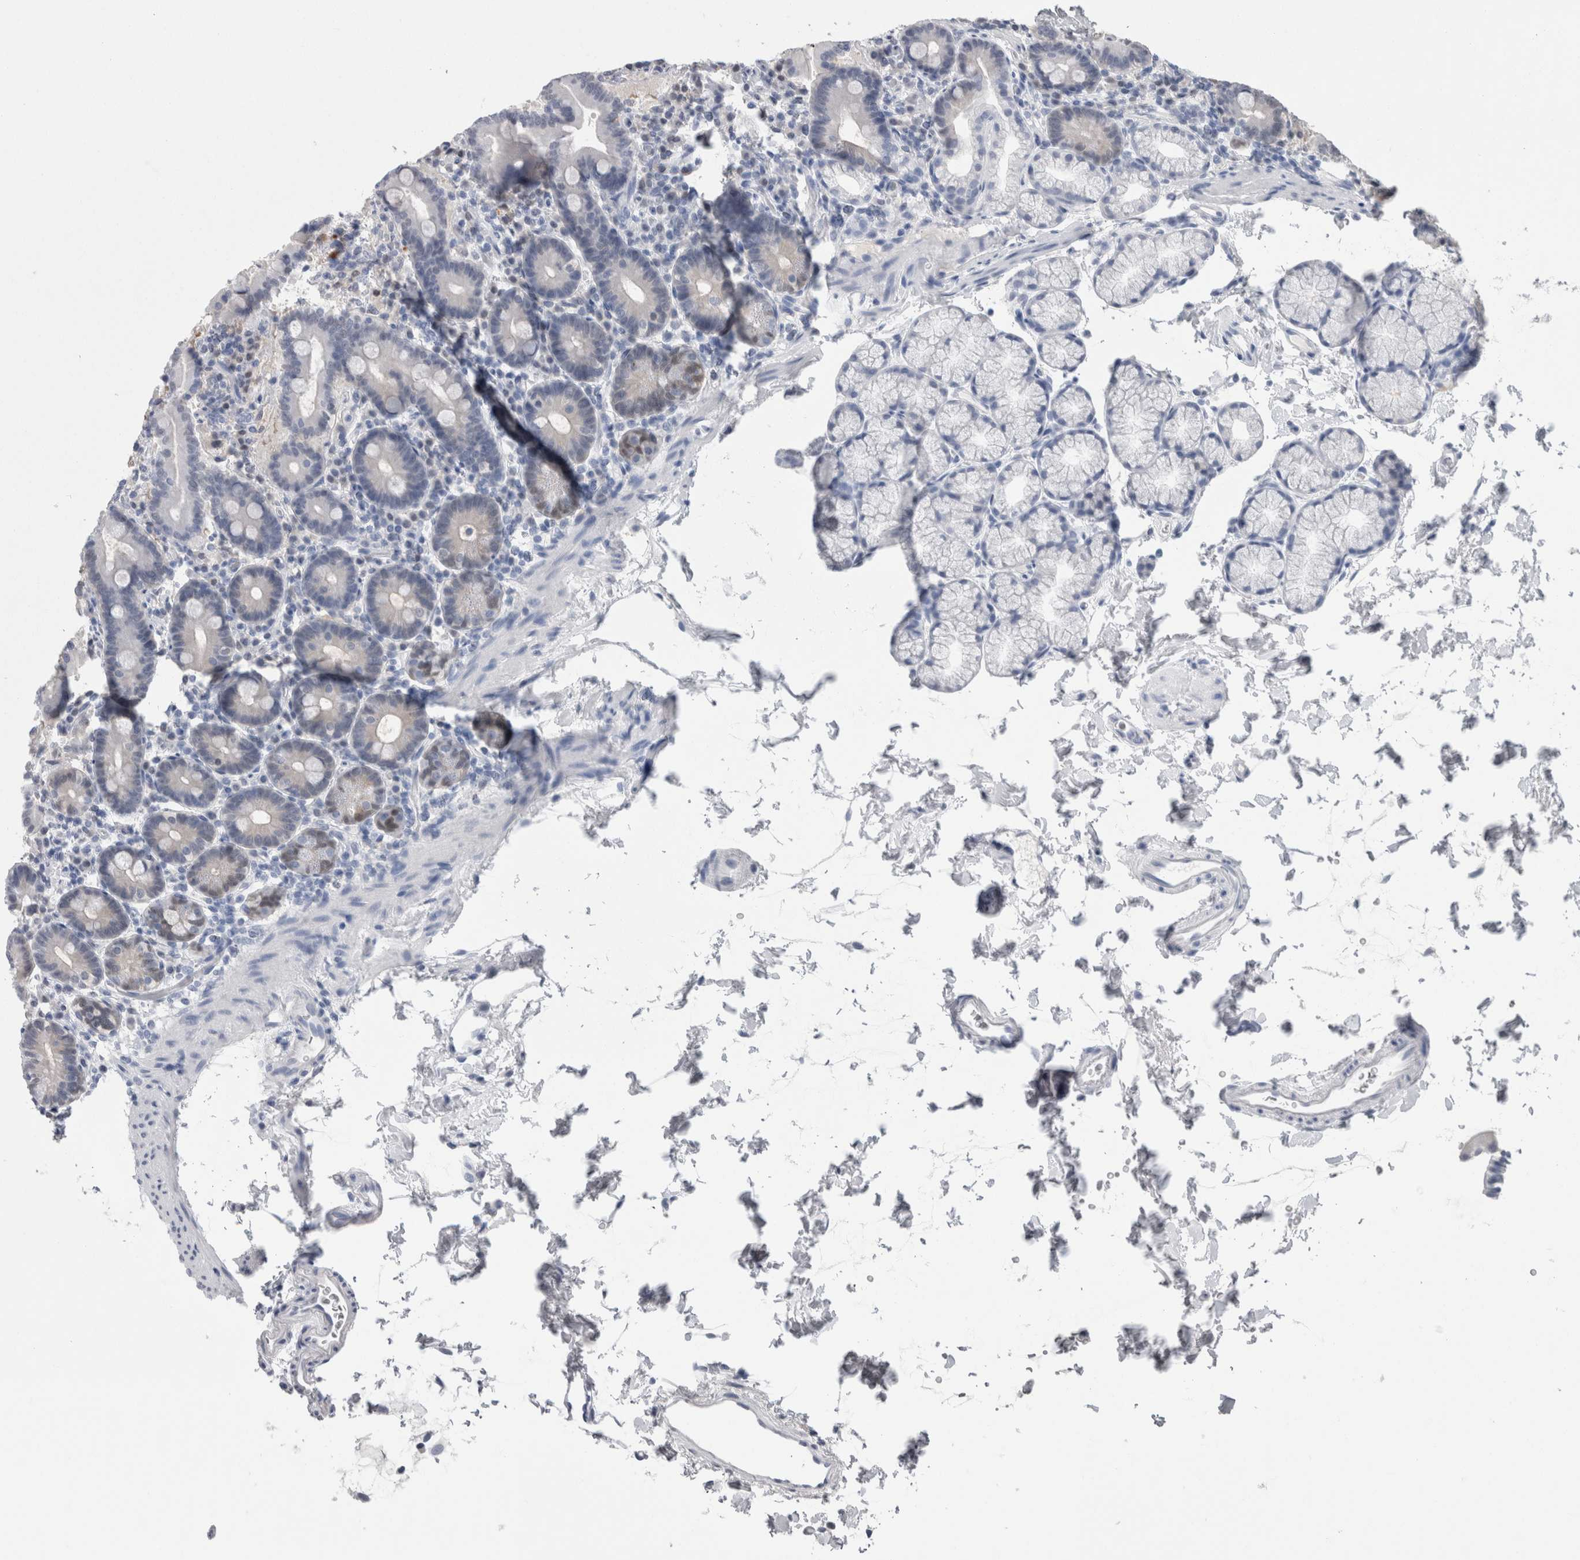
{"staining": {"intensity": "weak", "quantity": "<25%", "location": "nuclear"}, "tissue": "duodenum", "cell_type": "Glandular cells", "image_type": "normal", "snomed": [{"axis": "morphology", "description": "Normal tissue, NOS"}, {"axis": "topography", "description": "Duodenum"}], "caption": "This is a histopathology image of IHC staining of benign duodenum, which shows no expression in glandular cells. (Stains: DAB immunohistochemistry (IHC) with hematoxylin counter stain, Microscopy: brightfield microscopy at high magnification).", "gene": "CA8", "patient": {"sex": "male", "age": 54}}